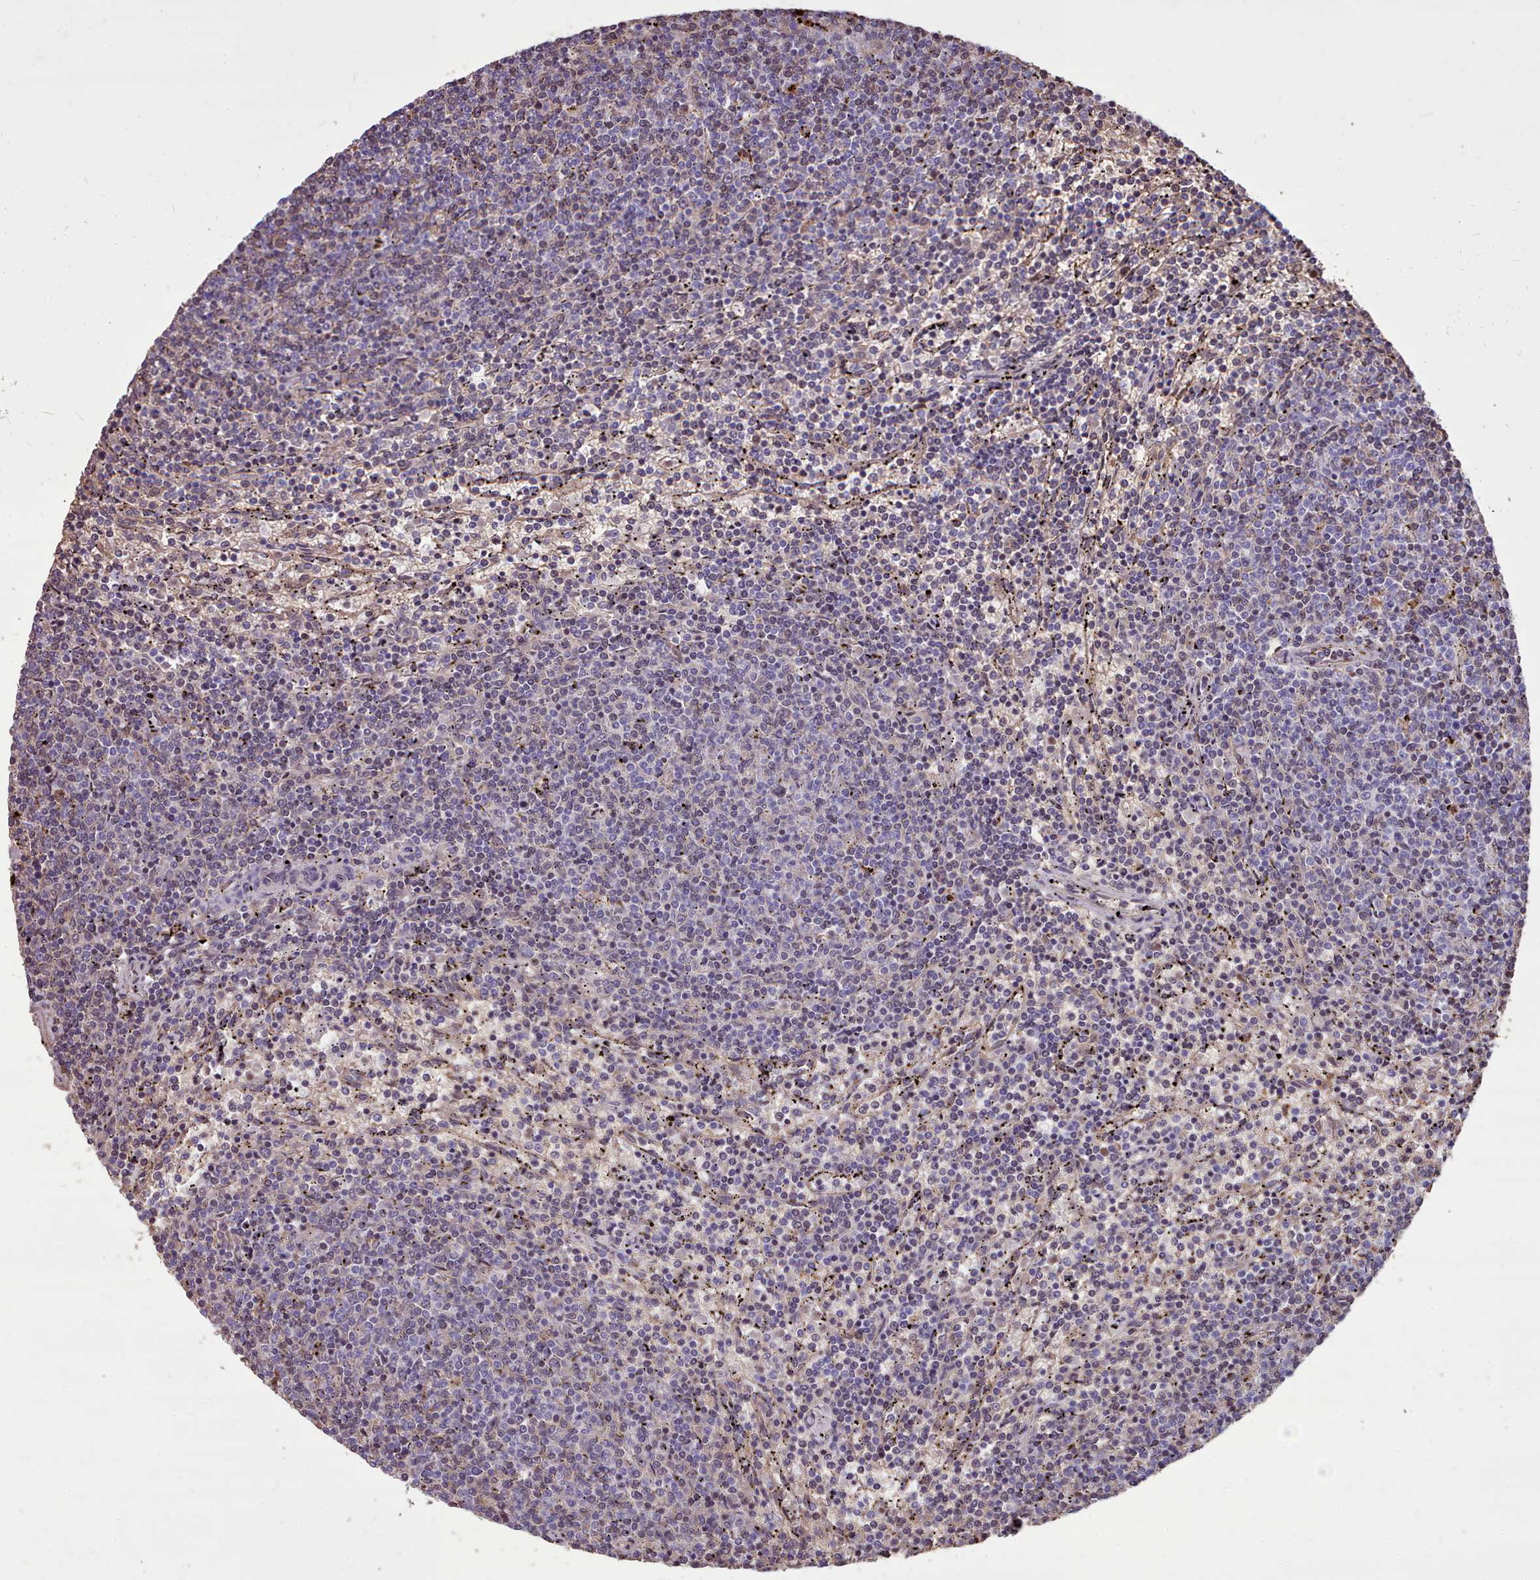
{"staining": {"intensity": "negative", "quantity": "none", "location": "none"}, "tissue": "lymphoma", "cell_type": "Tumor cells", "image_type": "cancer", "snomed": [{"axis": "morphology", "description": "Malignant lymphoma, non-Hodgkin's type, Low grade"}, {"axis": "topography", "description": "Spleen"}], "caption": "Low-grade malignant lymphoma, non-Hodgkin's type stained for a protein using immunohistochemistry exhibits no expression tumor cells.", "gene": "PACSIN3", "patient": {"sex": "female", "age": 50}}